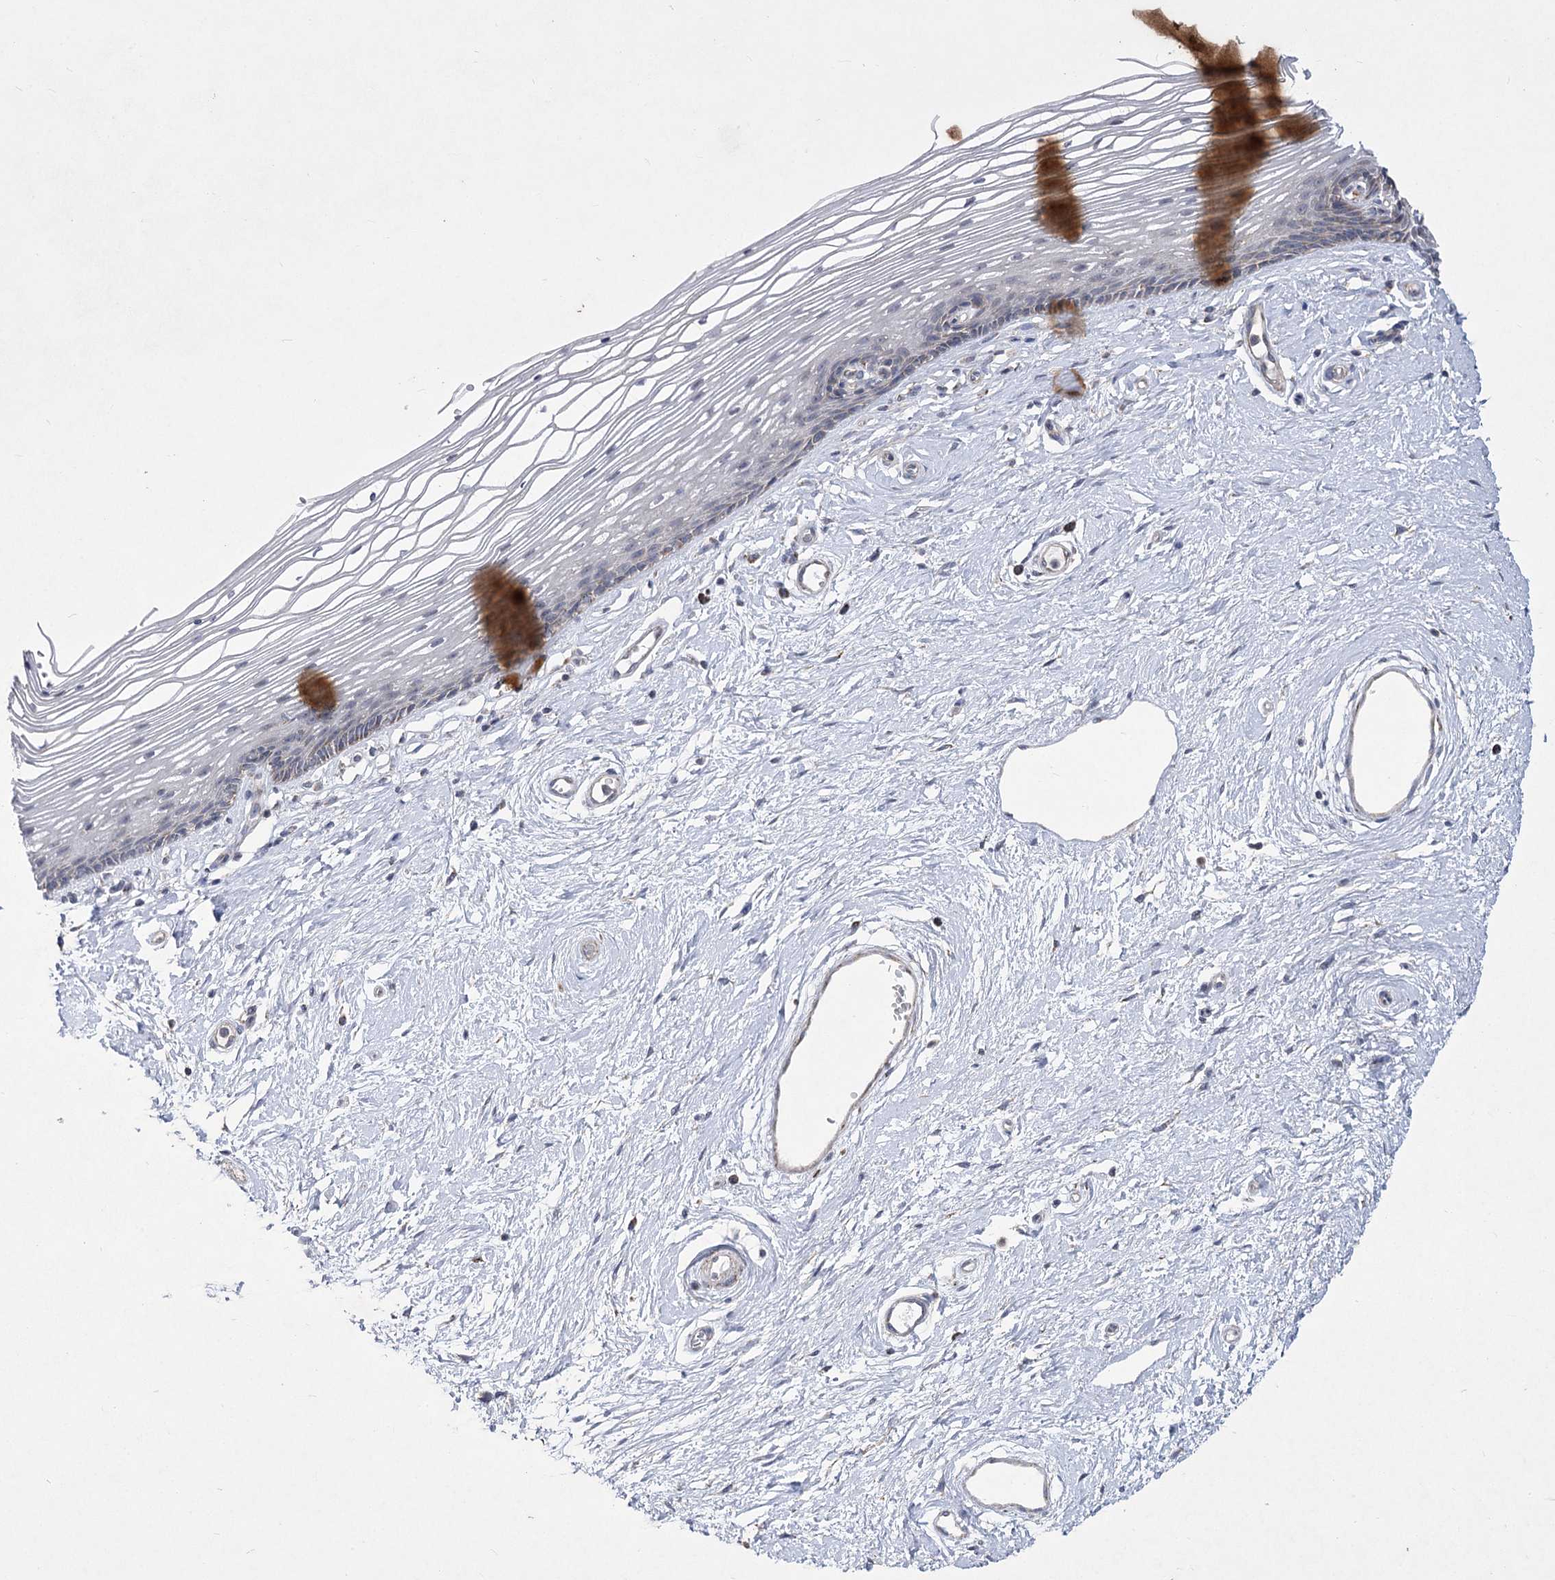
{"staining": {"intensity": "weak", "quantity": "<25%", "location": "cytoplasmic/membranous"}, "tissue": "vagina", "cell_type": "Squamous epithelial cells", "image_type": "normal", "snomed": [{"axis": "morphology", "description": "Normal tissue, NOS"}, {"axis": "topography", "description": "Vagina"}], "caption": "There is no significant staining in squamous epithelial cells of vagina. (Stains: DAB immunohistochemistry with hematoxylin counter stain, Microscopy: brightfield microscopy at high magnification).", "gene": "PDHB", "patient": {"sex": "female", "age": 46}}